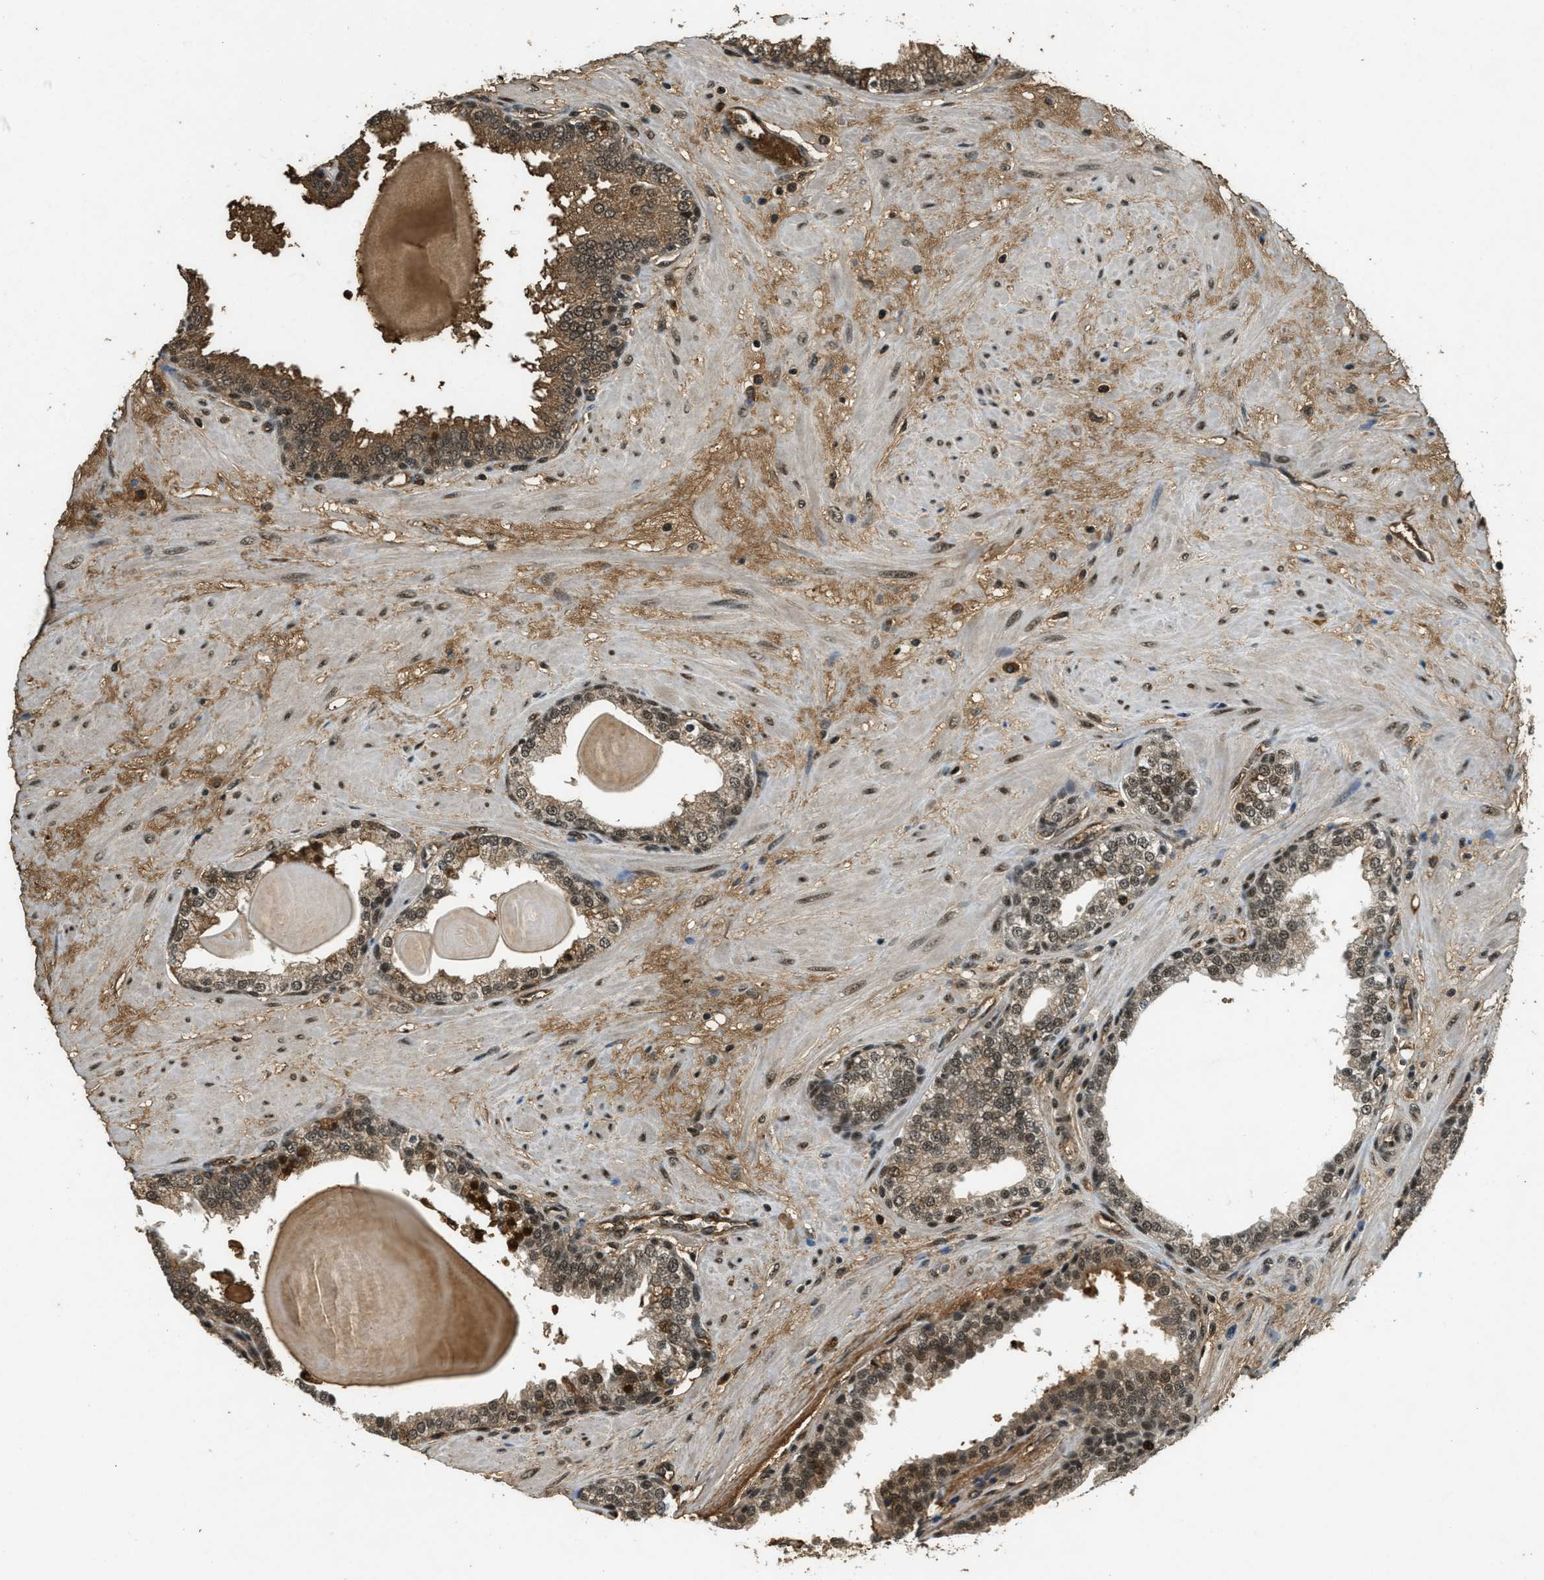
{"staining": {"intensity": "strong", "quantity": ">75%", "location": "cytoplasmic/membranous,nuclear"}, "tissue": "prostate", "cell_type": "Glandular cells", "image_type": "normal", "snomed": [{"axis": "morphology", "description": "Normal tissue, NOS"}, {"axis": "topography", "description": "Prostate"}], "caption": "Immunohistochemistry photomicrograph of benign prostate stained for a protein (brown), which exhibits high levels of strong cytoplasmic/membranous,nuclear staining in about >75% of glandular cells.", "gene": "ZNF148", "patient": {"sex": "male", "age": 51}}